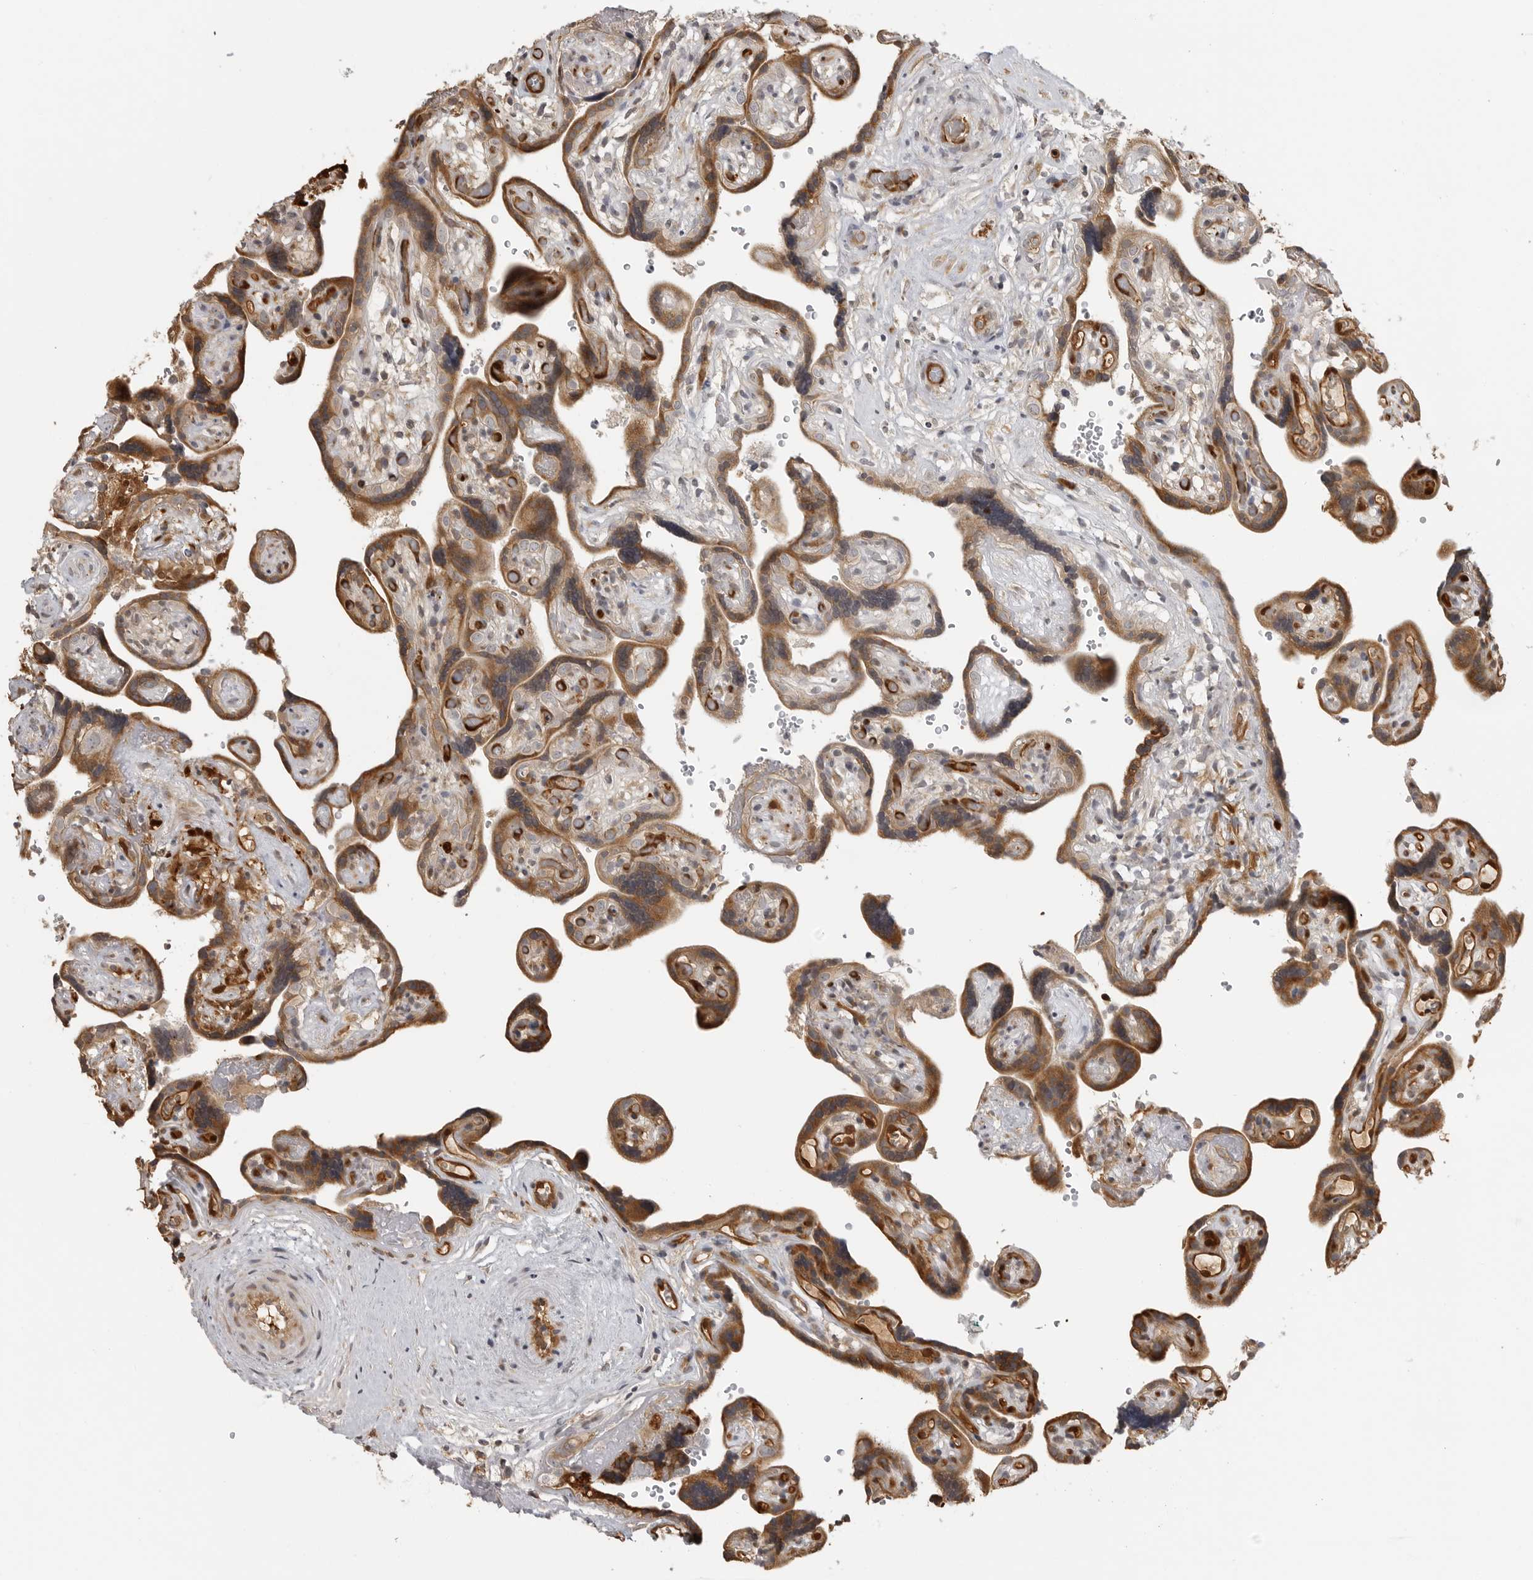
{"staining": {"intensity": "moderate", "quantity": ">75%", "location": "cytoplasmic/membranous"}, "tissue": "placenta", "cell_type": "Decidual cells", "image_type": "normal", "snomed": [{"axis": "morphology", "description": "Normal tissue, NOS"}, {"axis": "topography", "description": "Placenta"}], "caption": "Placenta stained with immunohistochemistry shows moderate cytoplasmic/membranous positivity in about >75% of decidual cells.", "gene": "IDO1", "patient": {"sex": "female", "age": 30}}